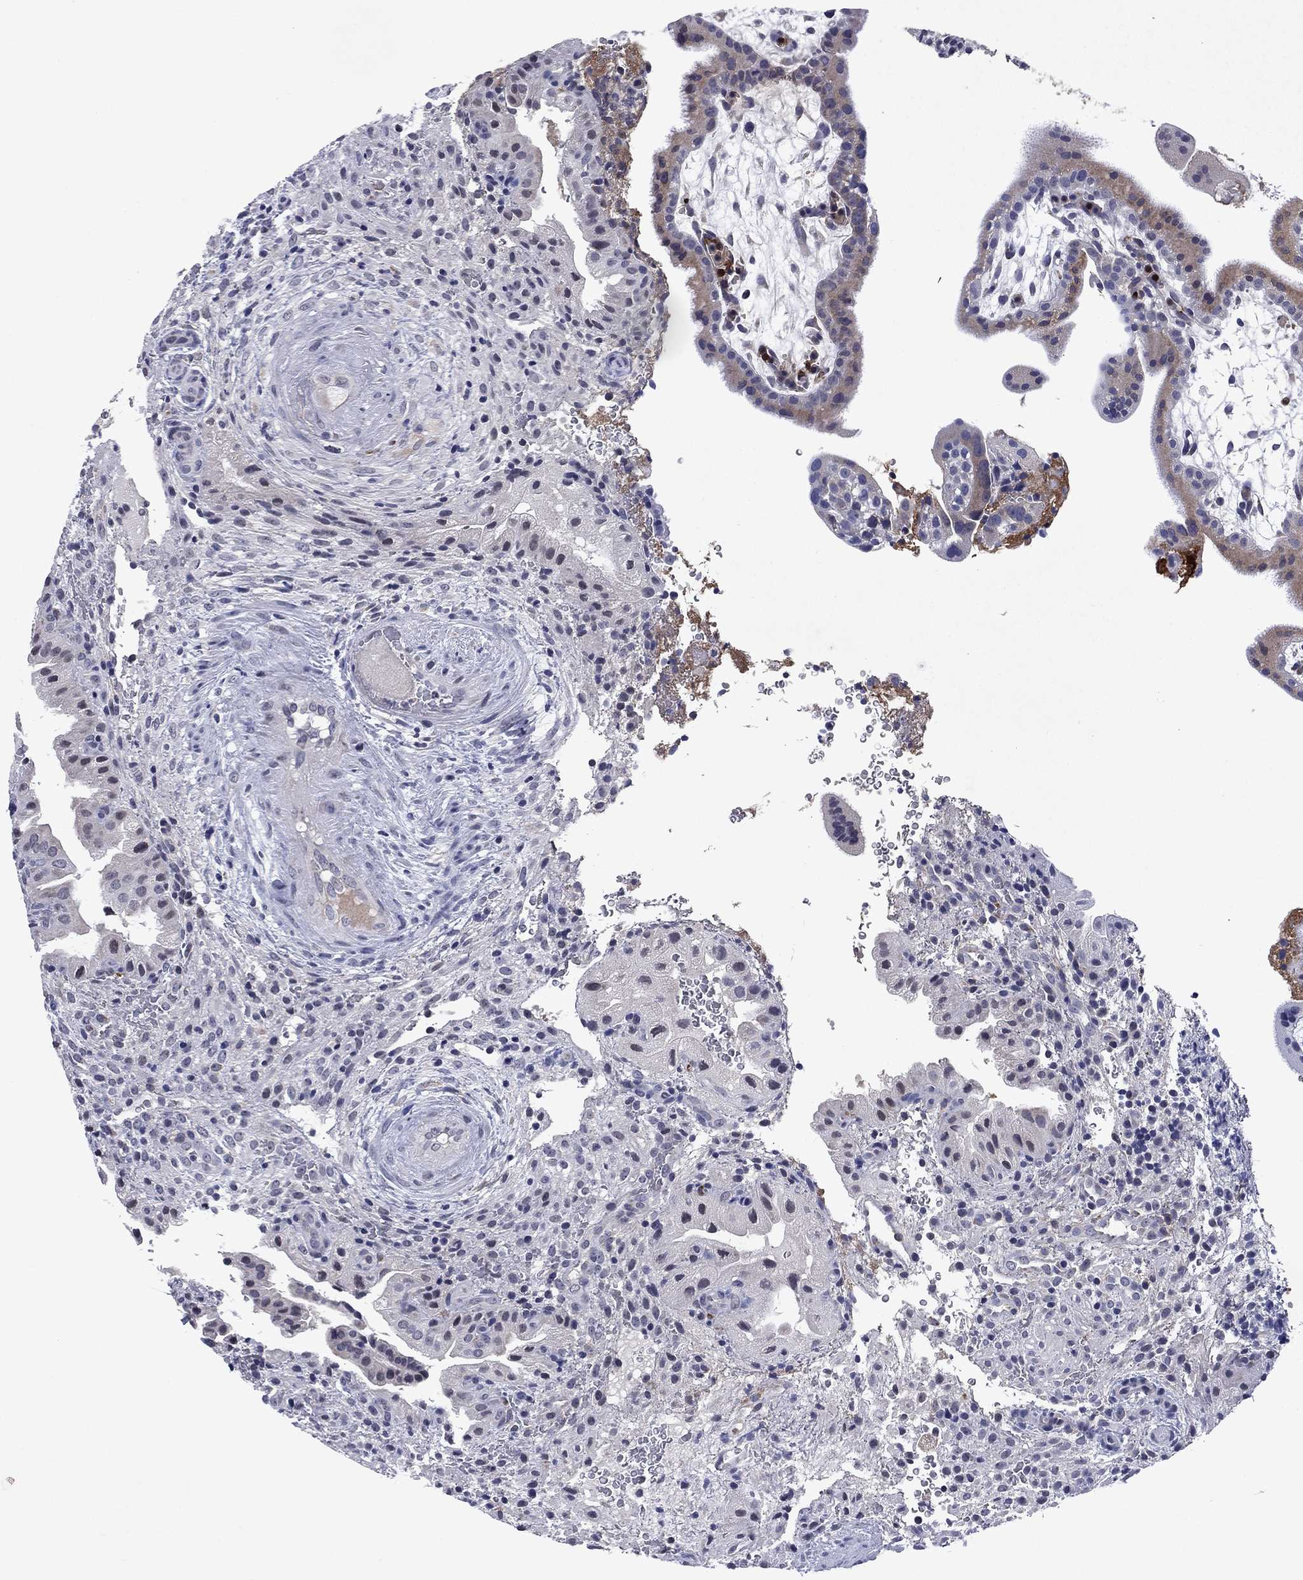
{"staining": {"intensity": "weak", "quantity": "<25%", "location": "cytoplasmic/membranous"}, "tissue": "placenta", "cell_type": "Trophoblastic cells", "image_type": "normal", "snomed": [{"axis": "morphology", "description": "Normal tissue, NOS"}, {"axis": "topography", "description": "Placenta"}], "caption": "DAB (3,3'-diaminobenzidine) immunohistochemical staining of benign human placenta reveals no significant positivity in trophoblastic cells.", "gene": "ECM1", "patient": {"sex": "female", "age": 19}}